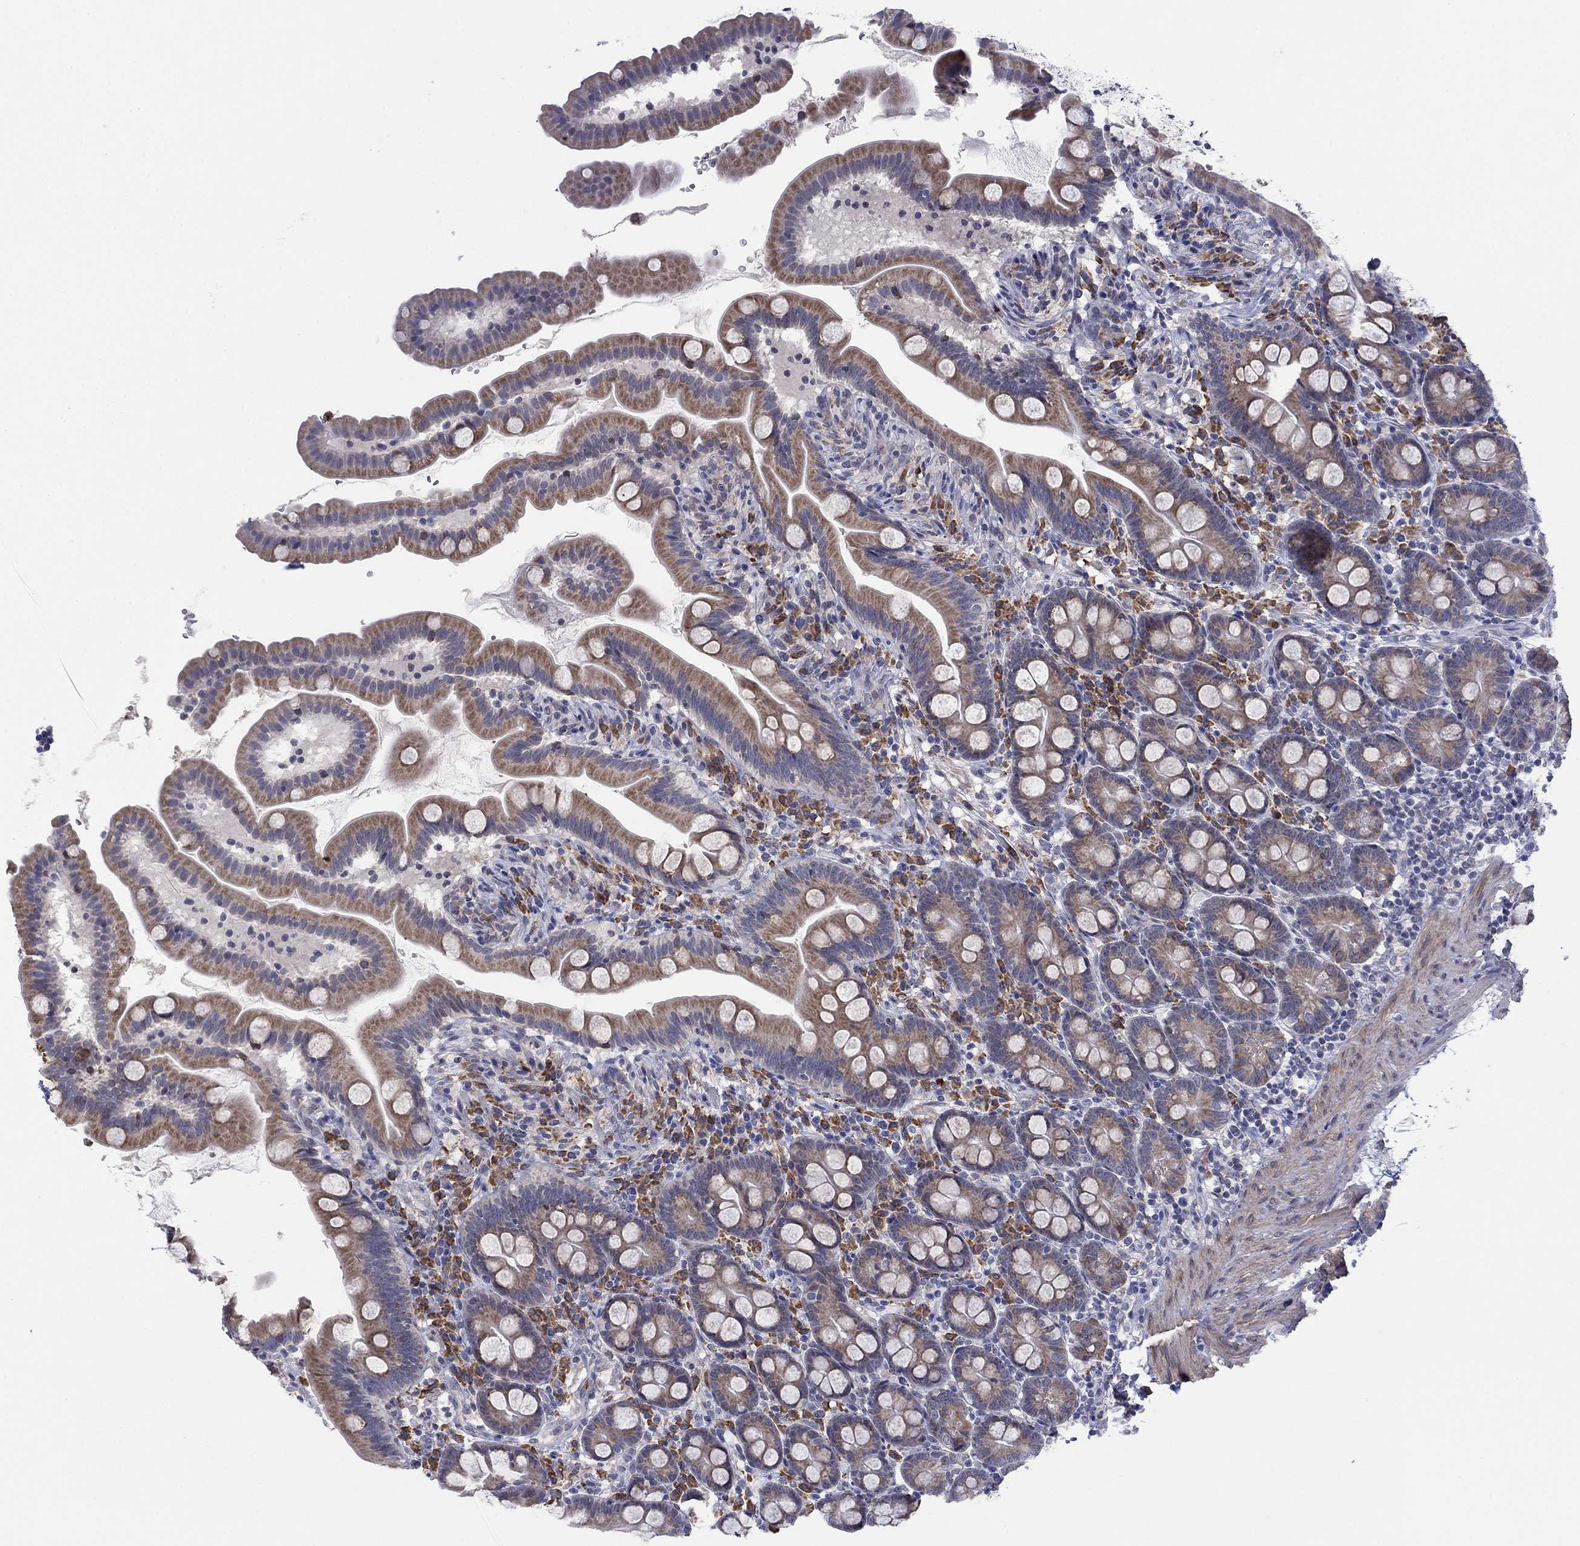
{"staining": {"intensity": "moderate", "quantity": ">75%", "location": "cytoplasmic/membranous"}, "tissue": "small intestine", "cell_type": "Glandular cells", "image_type": "normal", "snomed": [{"axis": "morphology", "description": "Normal tissue, NOS"}, {"axis": "topography", "description": "Small intestine"}], "caption": "DAB immunohistochemical staining of normal small intestine shows moderate cytoplasmic/membranous protein staining in approximately >75% of glandular cells.", "gene": "MTRFR", "patient": {"sex": "female", "age": 44}}